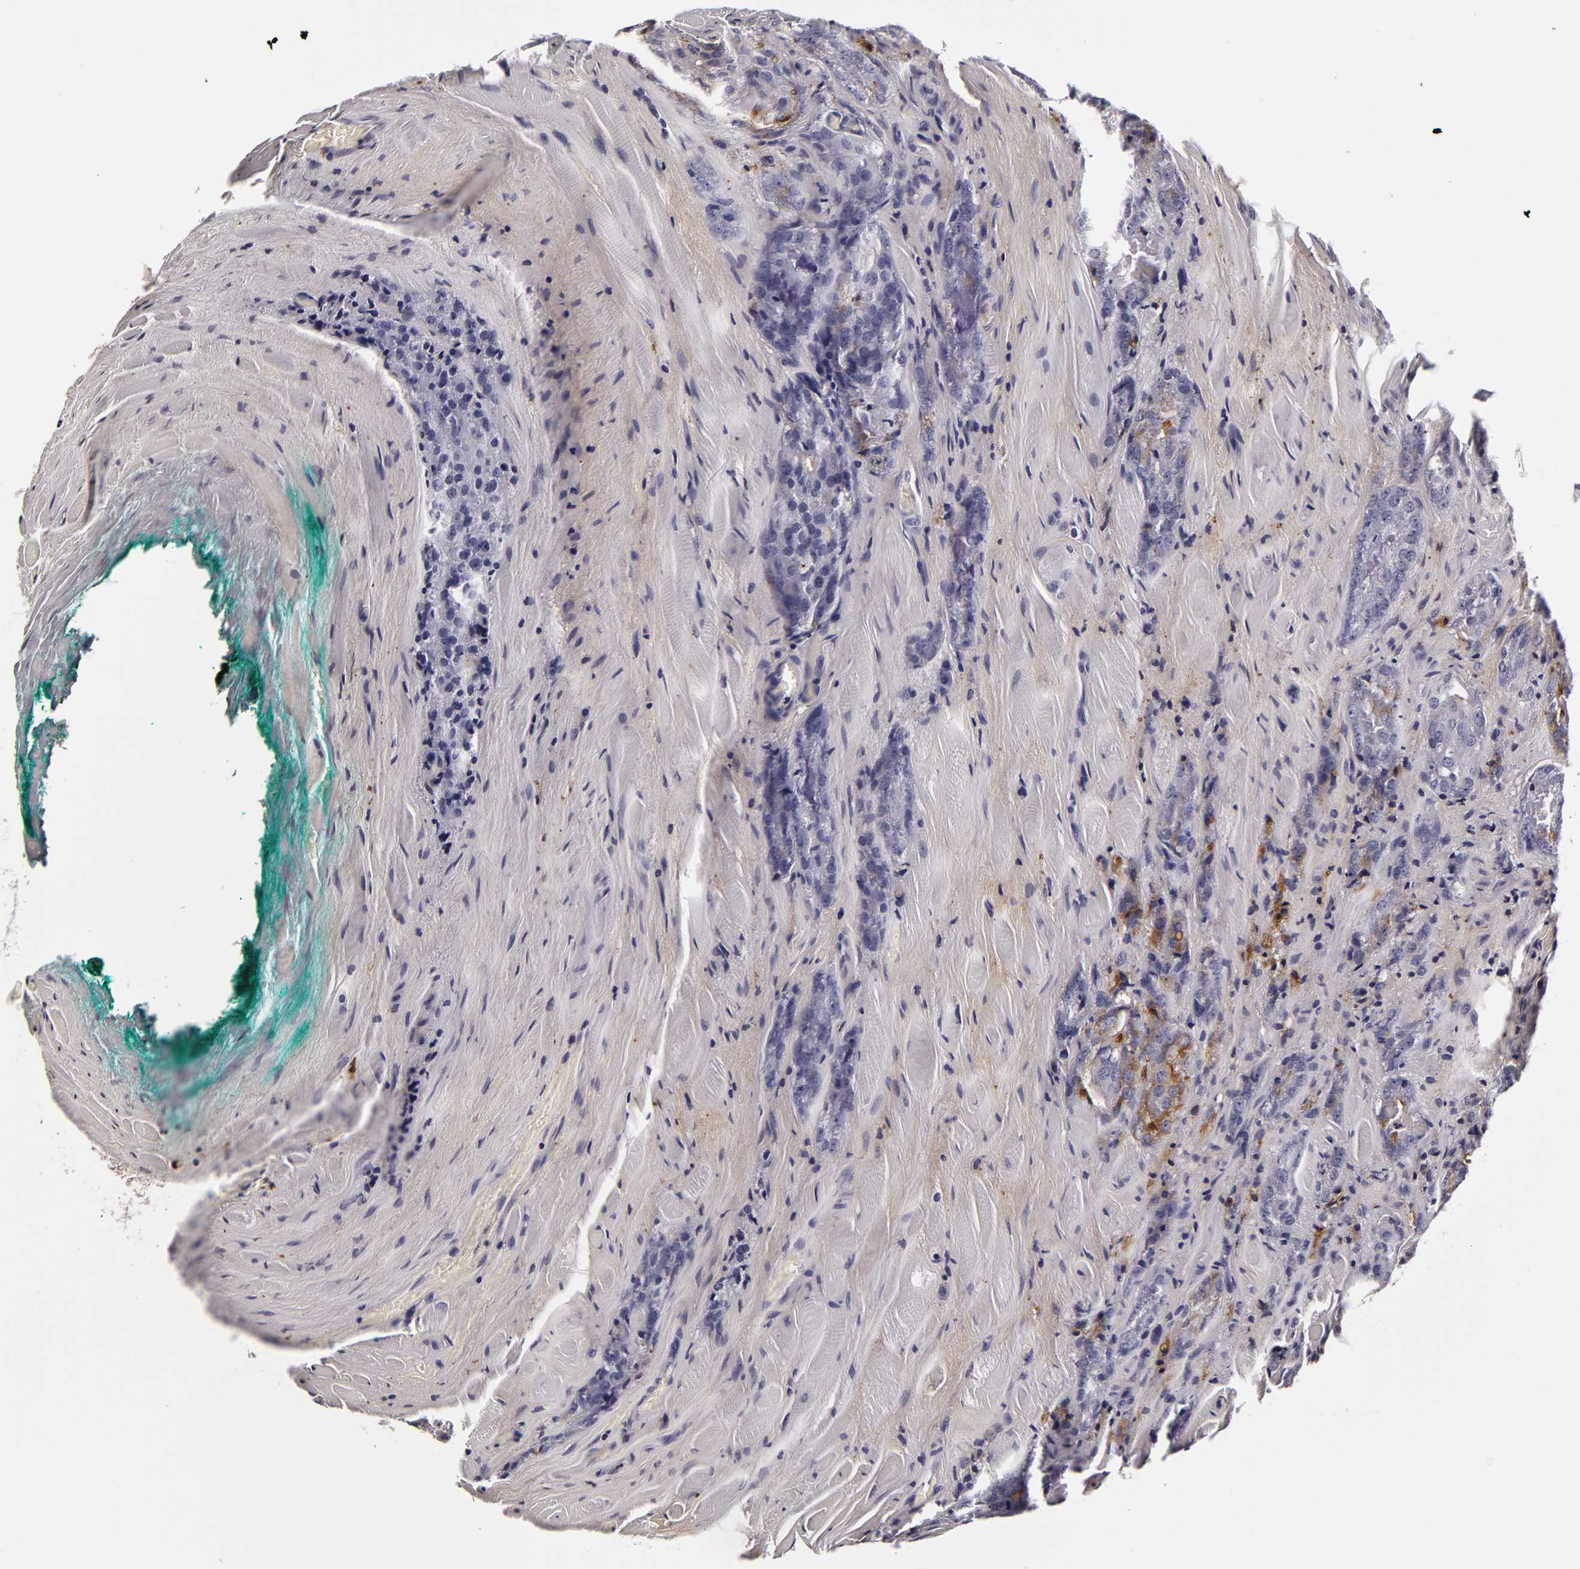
{"staining": {"intensity": "negative", "quantity": "none", "location": "none"}, "tissue": "prostate cancer", "cell_type": "Tumor cells", "image_type": "cancer", "snomed": [{"axis": "morphology", "description": "Adenocarcinoma, Medium grade"}, {"axis": "topography", "description": "Prostate"}], "caption": "Histopathology image shows no significant protein staining in tumor cells of adenocarcinoma (medium-grade) (prostate).", "gene": "LGALS3BP", "patient": {"sex": "male", "age": 60}}